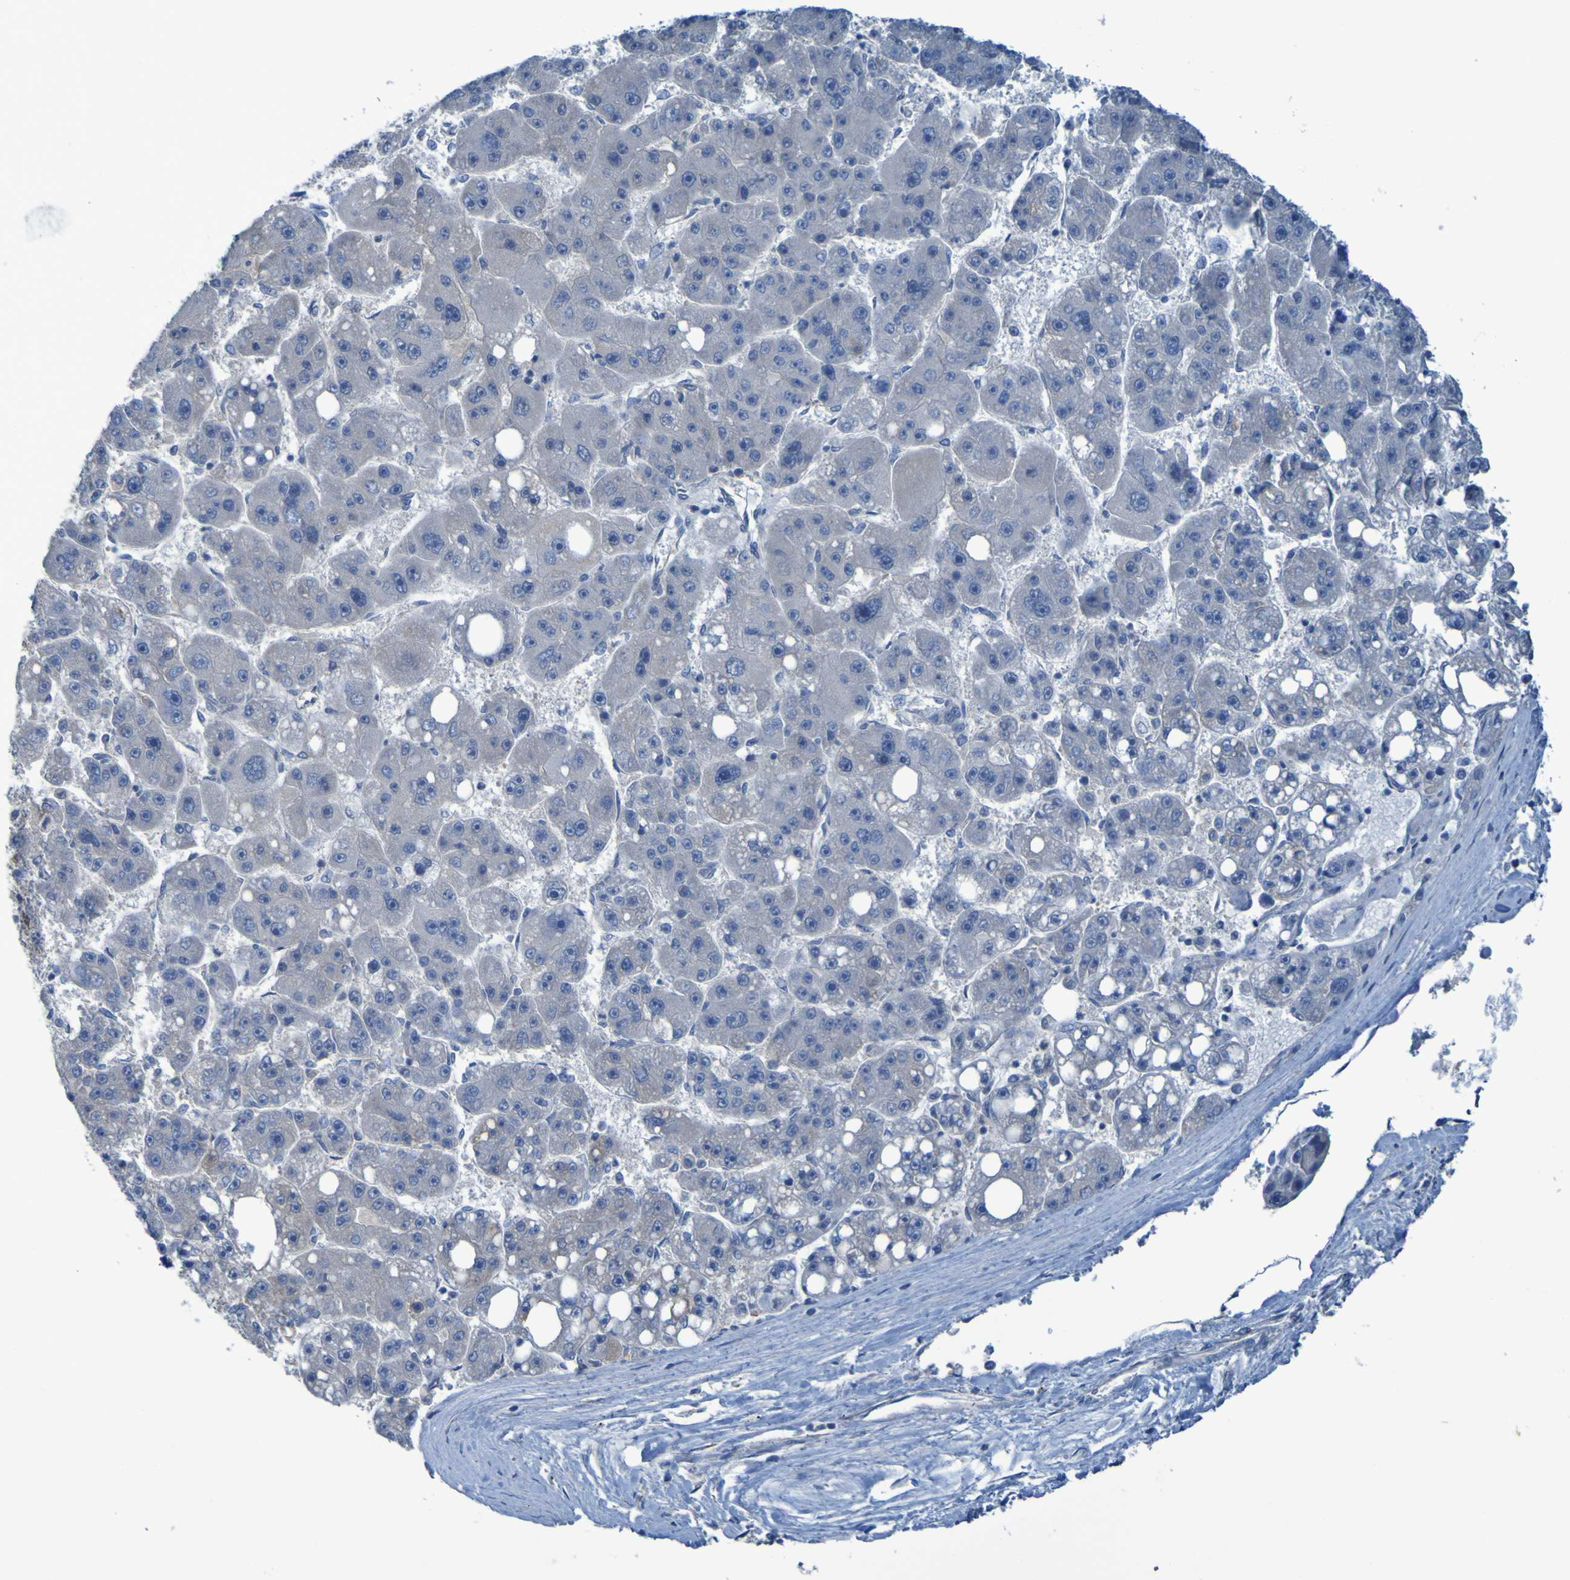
{"staining": {"intensity": "negative", "quantity": "none", "location": "none"}, "tissue": "liver cancer", "cell_type": "Tumor cells", "image_type": "cancer", "snomed": [{"axis": "morphology", "description": "Carcinoma, Hepatocellular, NOS"}, {"axis": "topography", "description": "Liver"}], "caption": "The histopathology image shows no staining of tumor cells in liver cancer.", "gene": "NPRL3", "patient": {"sex": "female", "age": 61}}